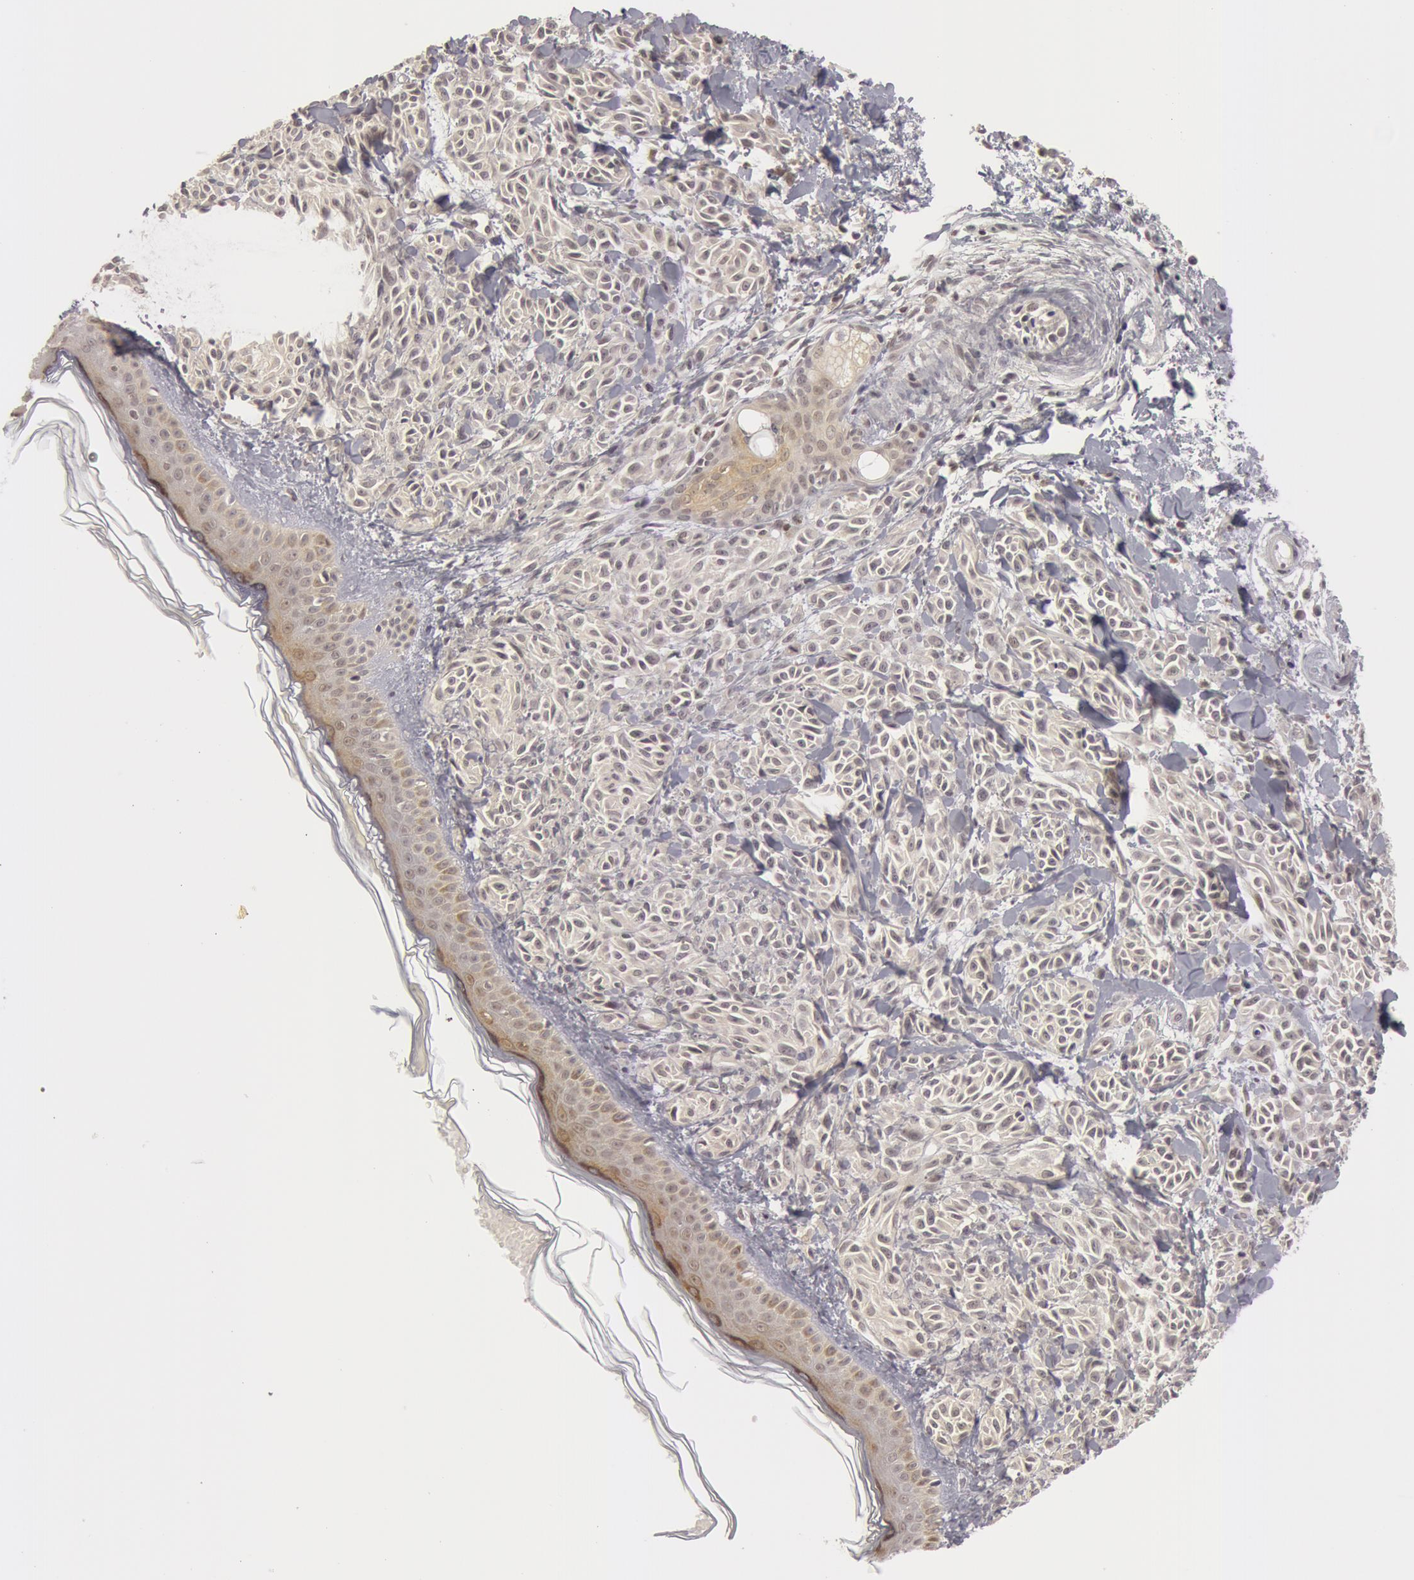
{"staining": {"intensity": "negative", "quantity": "none", "location": "none"}, "tissue": "melanoma", "cell_type": "Tumor cells", "image_type": "cancer", "snomed": [{"axis": "morphology", "description": "Malignant melanoma, NOS"}, {"axis": "topography", "description": "Skin"}], "caption": "Tumor cells are negative for protein expression in human melanoma.", "gene": "OASL", "patient": {"sex": "female", "age": 73}}